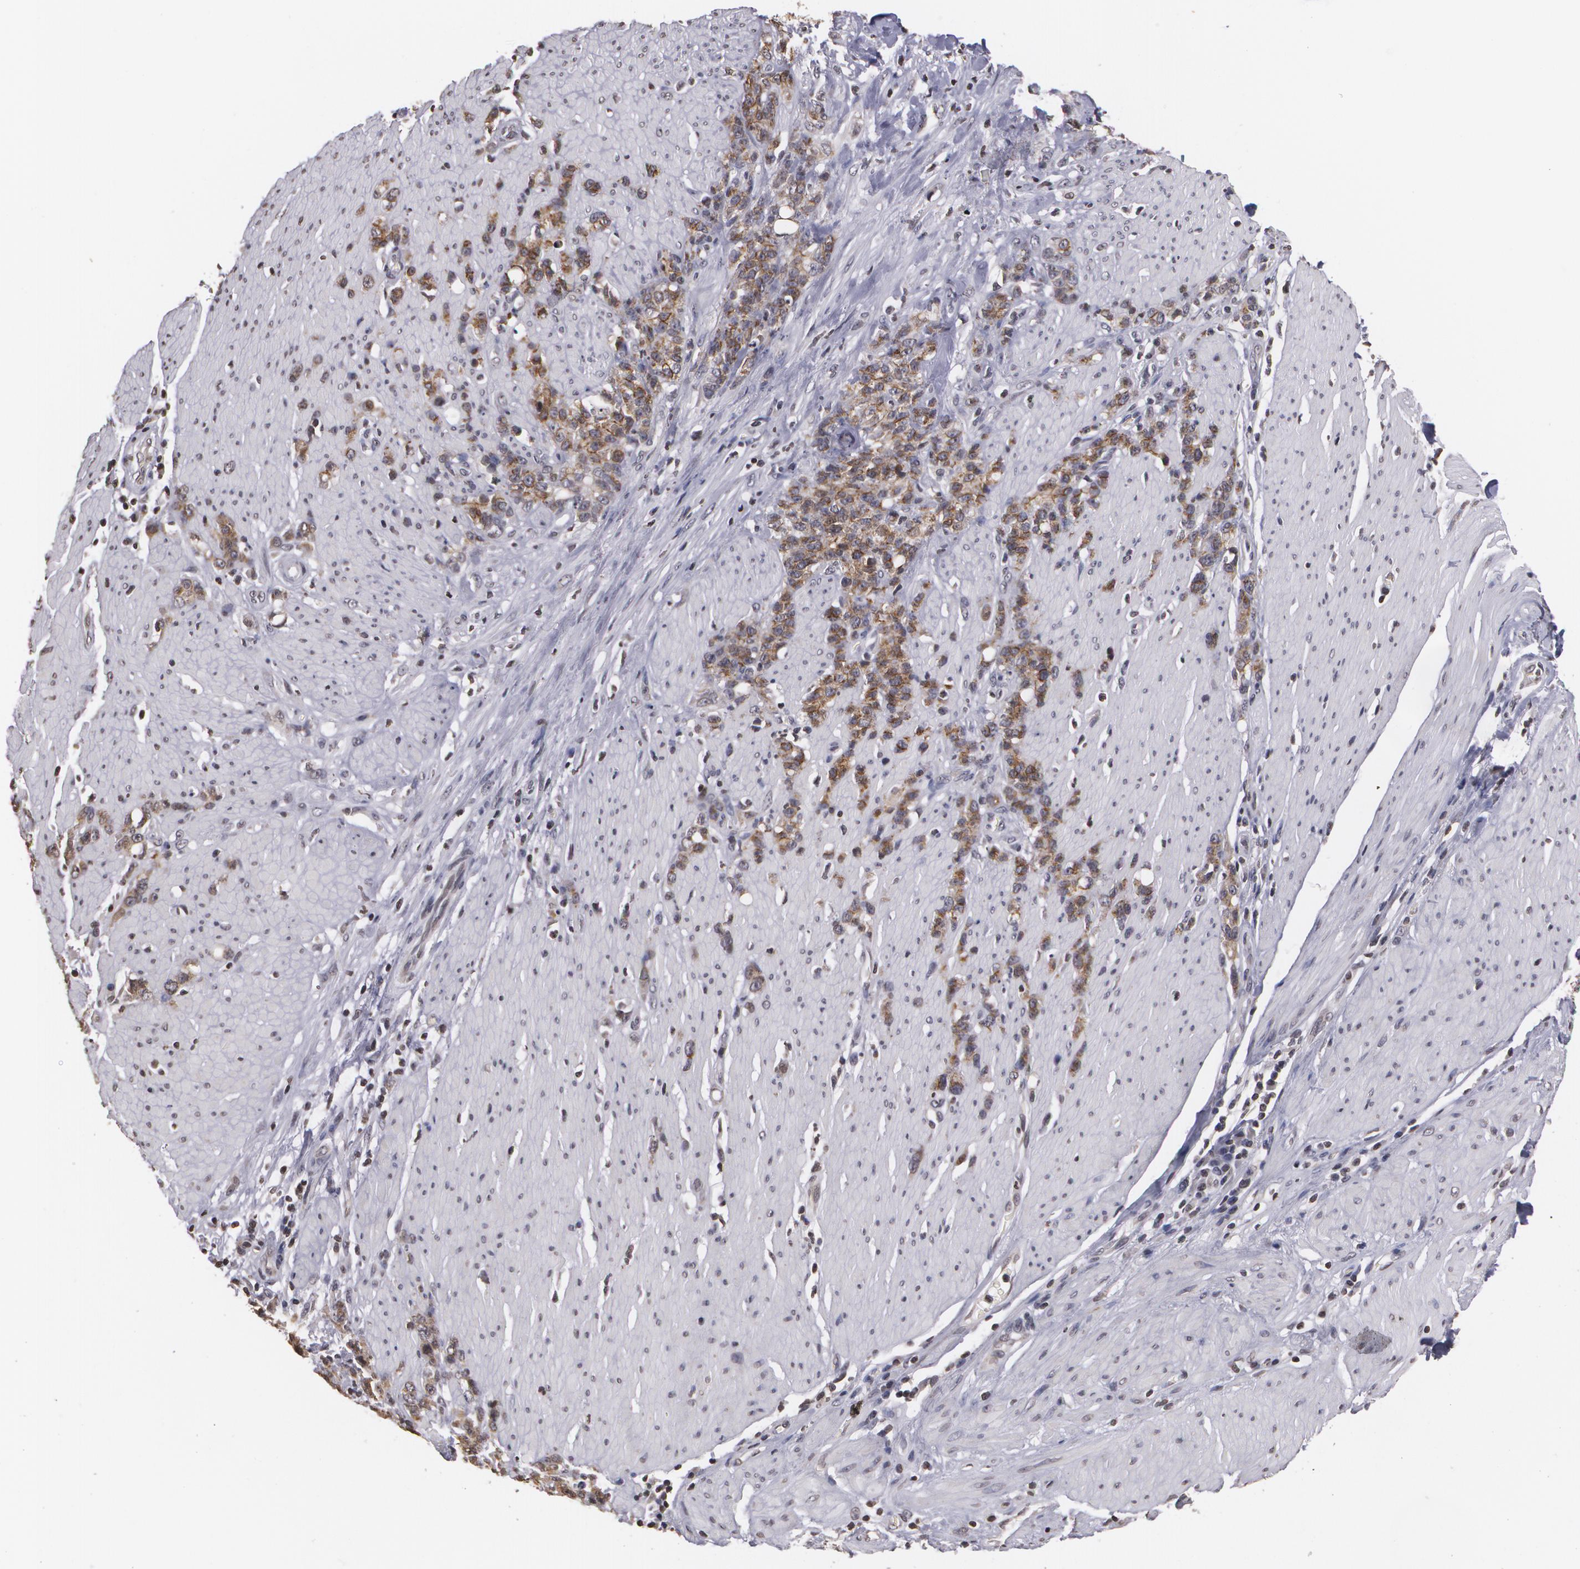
{"staining": {"intensity": "moderate", "quantity": "25%-75%", "location": "cytoplasmic/membranous"}, "tissue": "stomach cancer", "cell_type": "Tumor cells", "image_type": "cancer", "snomed": [{"axis": "morphology", "description": "Adenocarcinoma, NOS"}, {"axis": "topography", "description": "Stomach, lower"}], "caption": "Stomach cancer stained with a protein marker reveals moderate staining in tumor cells.", "gene": "THRB", "patient": {"sex": "male", "age": 88}}